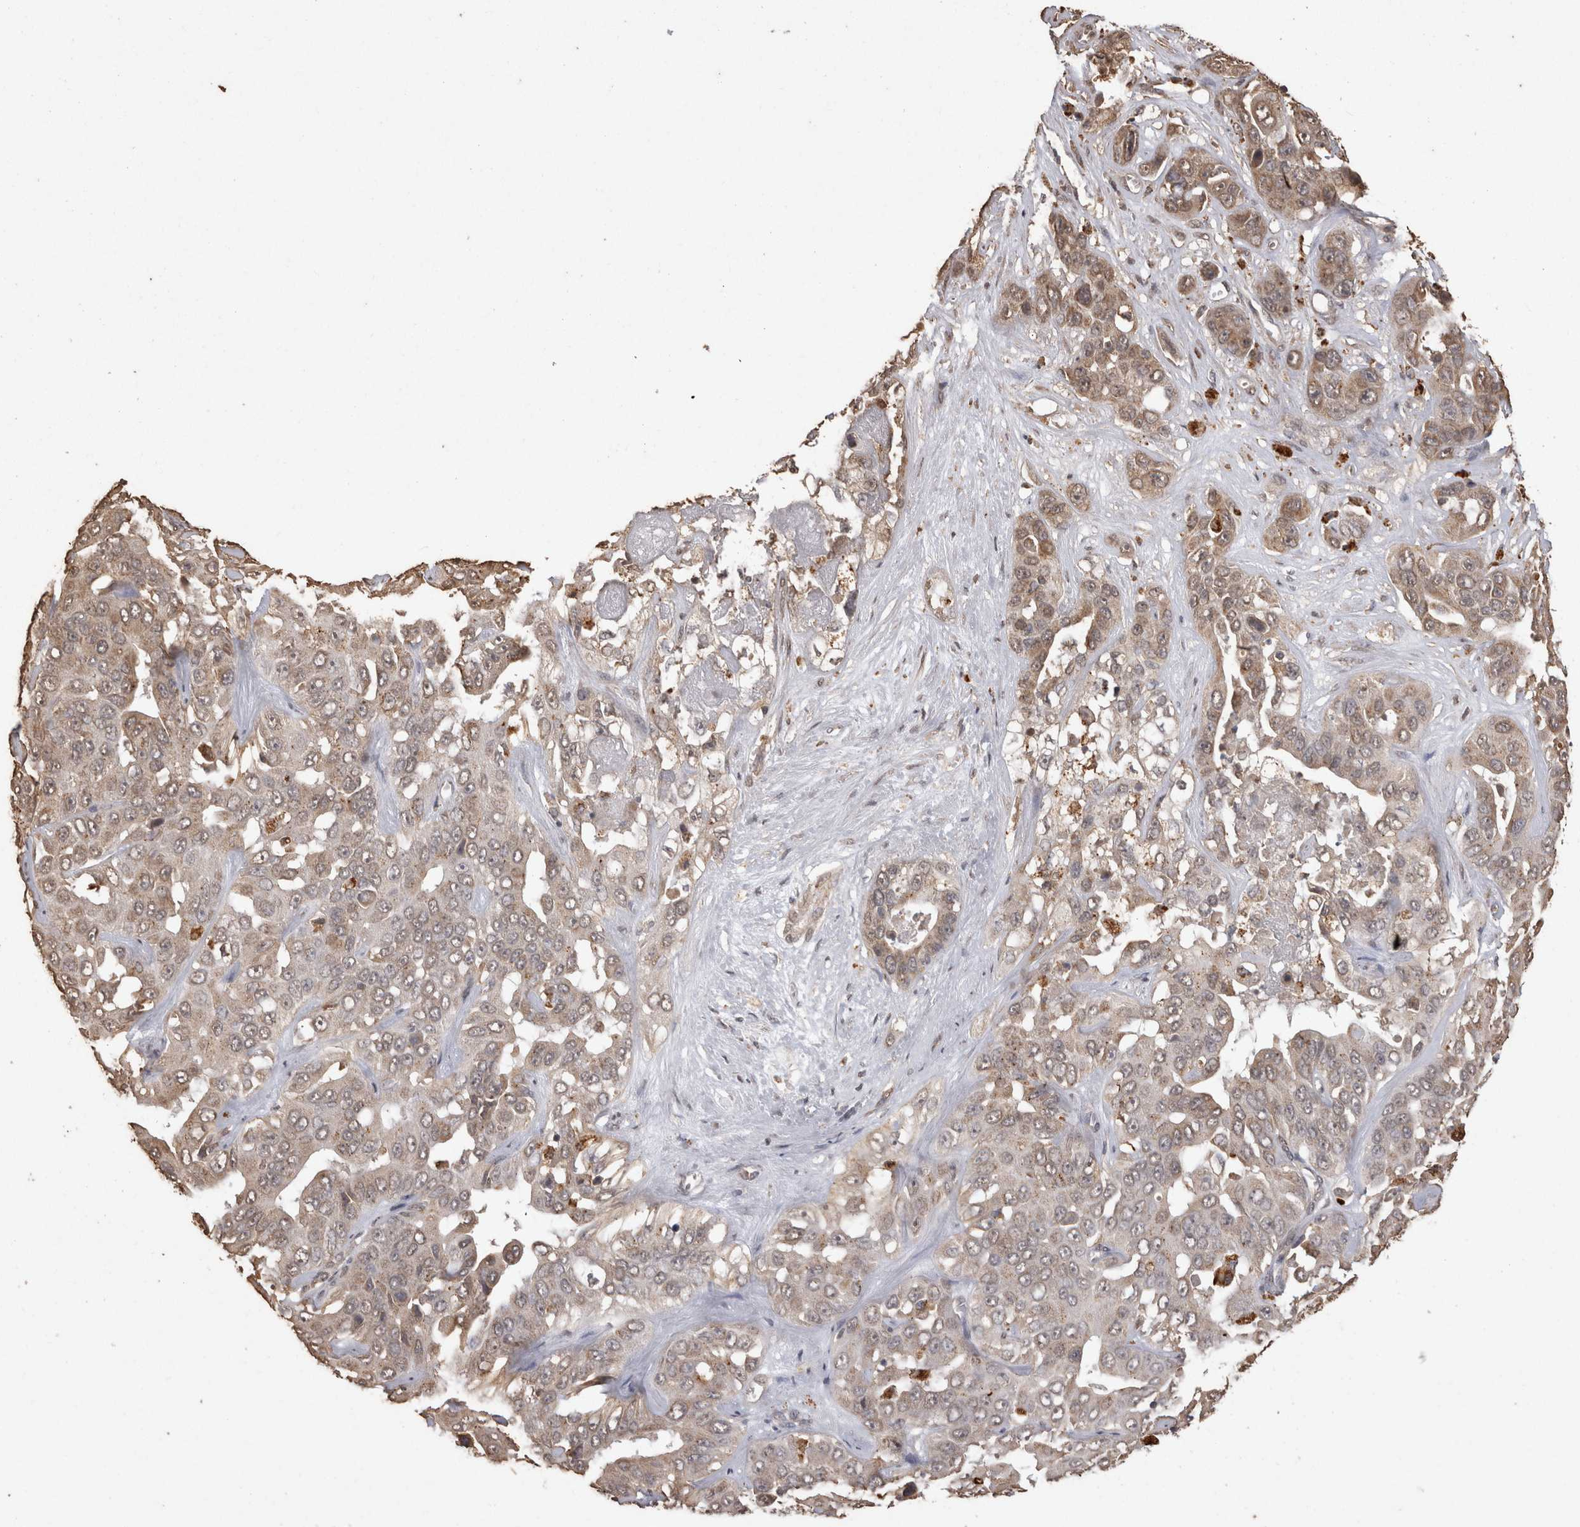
{"staining": {"intensity": "weak", "quantity": "25%-75%", "location": "cytoplasmic/membranous"}, "tissue": "liver cancer", "cell_type": "Tumor cells", "image_type": "cancer", "snomed": [{"axis": "morphology", "description": "Cholangiocarcinoma"}, {"axis": "topography", "description": "Liver"}], "caption": "Weak cytoplasmic/membranous expression is seen in approximately 25%-75% of tumor cells in cholangiocarcinoma (liver).", "gene": "SOCS5", "patient": {"sex": "female", "age": 52}}